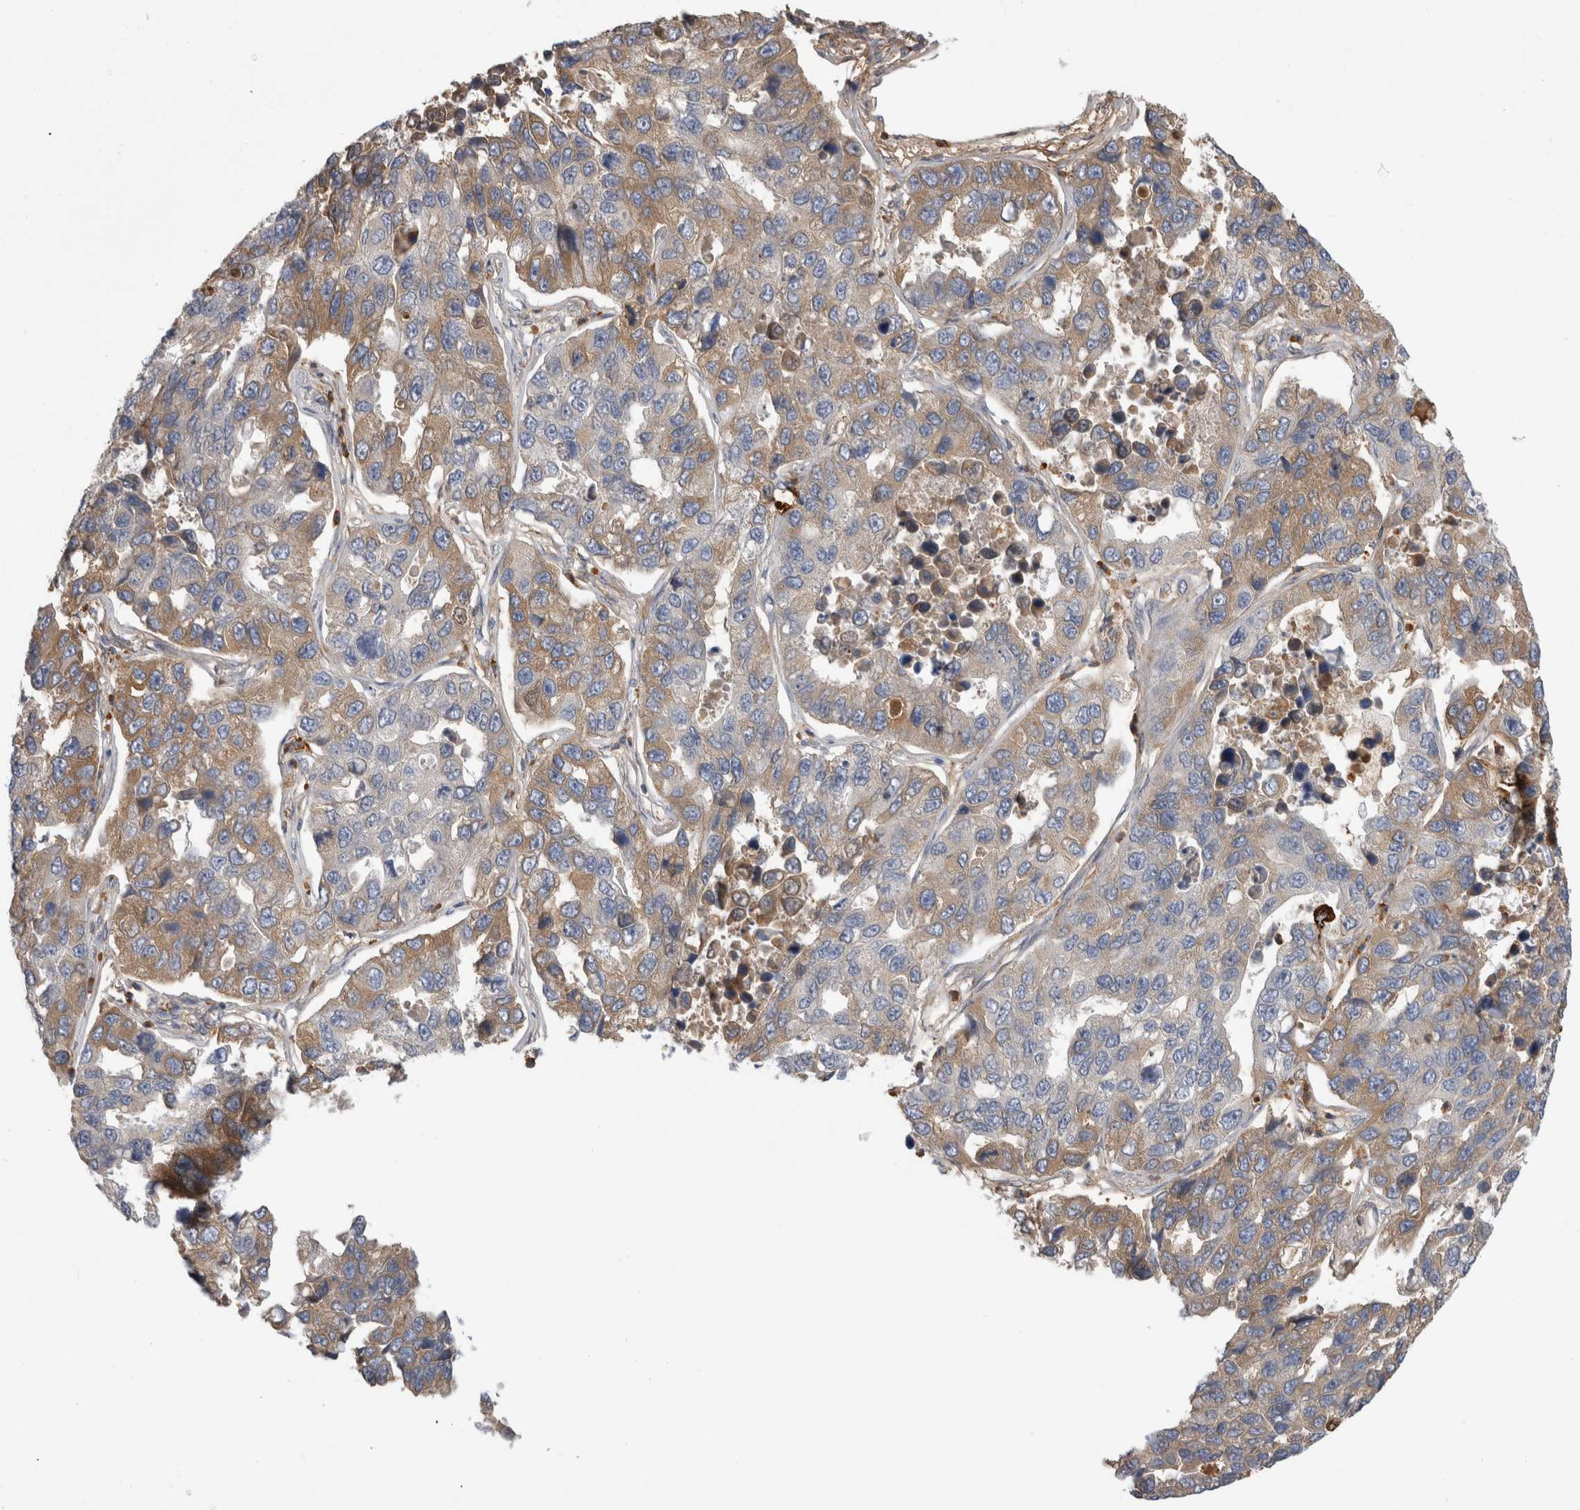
{"staining": {"intensity": "moderate", "quantity": "25%-75%", "location": "cytoplasmic/membranous"}, "tissue": "lung cancer", "cell_type": "Tumor cells", "image_type": "cancer", "snomed": [{"axis": "morphology", "description": "Adenocarcinoma, NOS"}, {"axis": "topography", "description": "Lung"}], "caption": "Lung cancer was stained to show a protein in brown. There is medium levels of moderate cytoplasmic/membranous positivity in approximately 25%-75% of tumor cells.", "gene": "TBCE", "patient": {"sex": "male", "age": 64}}